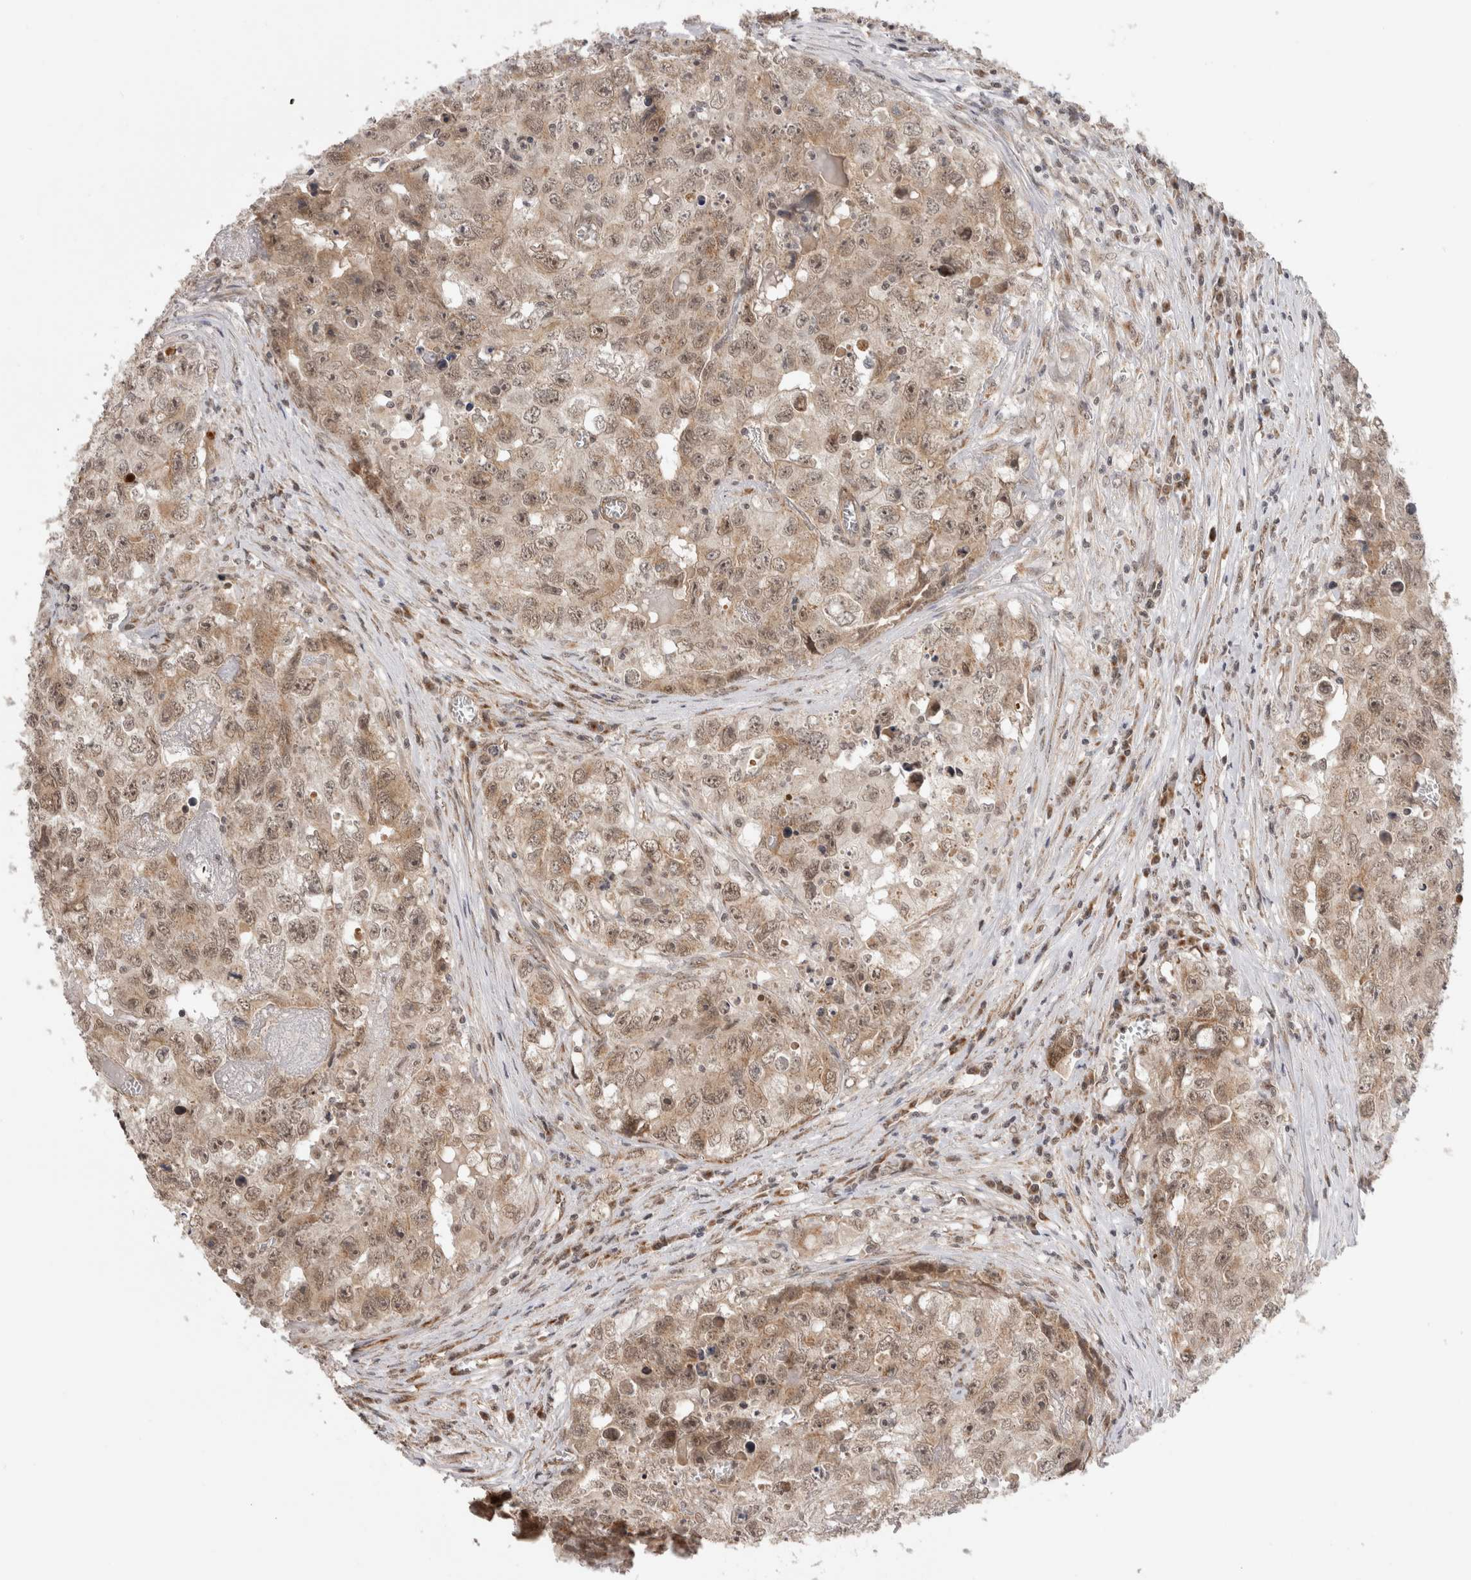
{"staining": {"intensity": "weak", "quantity": ">75%", "location": "cytoplasmic/membranous,nuclear"}, "tissue": "testis cancer", "cell_type": "Tumor cells", "image_type": "cancer", "snomed": [{"axis": "morphology", "description": "Seminoma, NOS"}, {"axis": "morphology", "description": "Carcinoma, Embryonal, NOS"}, {"axis": "topography", "description": "Testis"}], "caption": "Brown immunohistochemical staining in testis embryonal carcinoma demonstrates weak cytoplasmic/membranous and nuclear positivity in approximately >75% of tumor cells.", "gene": "TMEM65", "patient": {"sex": "male", "age": 43}}